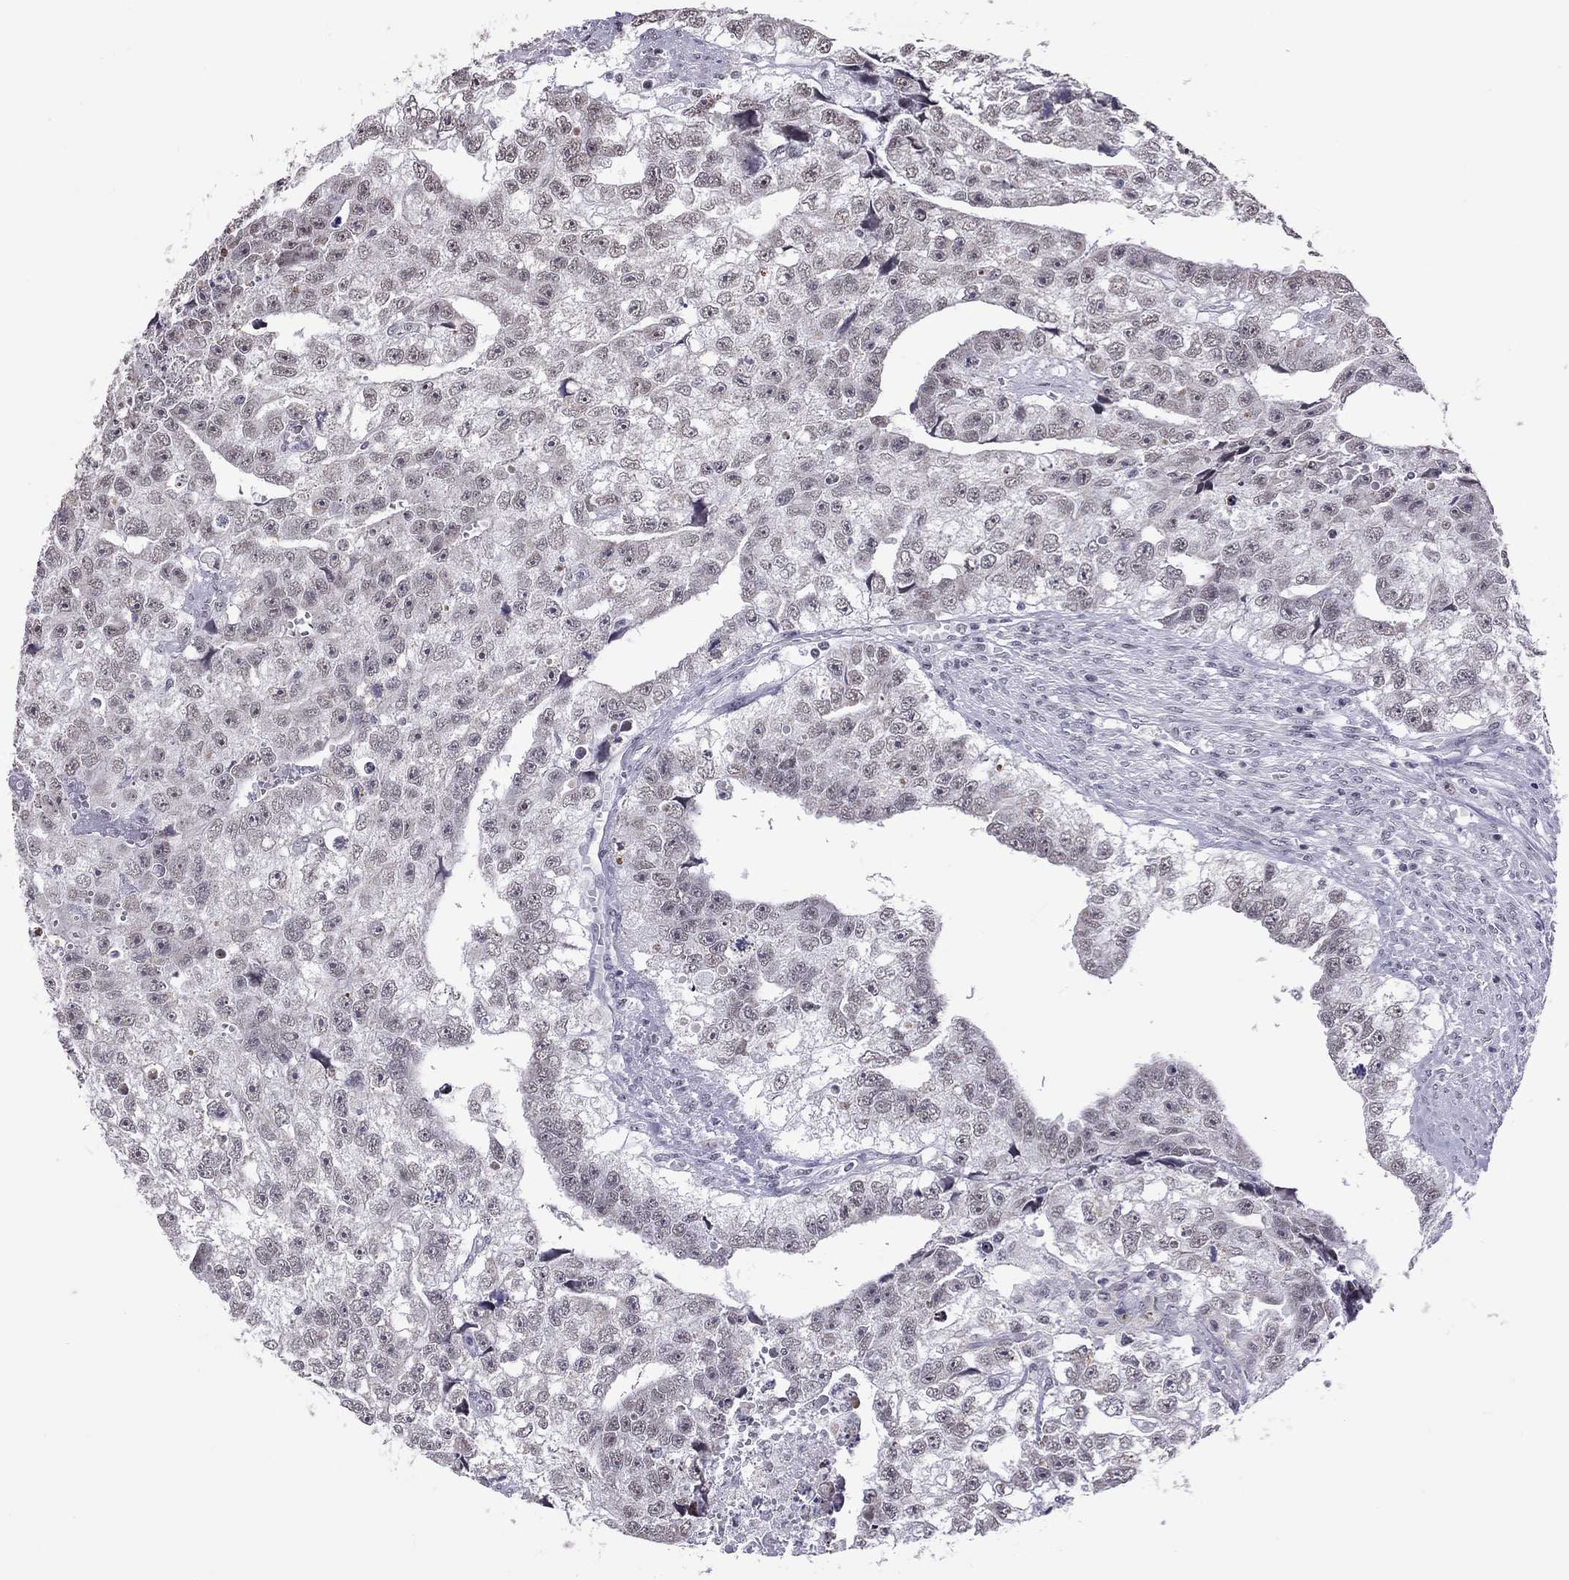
{"staining": {"intensity": "negative", "quantity": "none", "location": "none"}, "tissue": "testis cancer", "cell_type": "Tumor cells", "image_type": "cancer", "snomed": [{"axis": "morphology", "description": "Carcinoma, Embryonal, NOS"}, {"axis": "morphology", "description": "Teratoma, malignant, NOS"}, {"axis": "topography", "description": "Testis"}], "caption": "A histopathology image of human testis cancer is negative for staining in tumor cells. Nuclei are stained in blue.", "gene": "PPP1R3A", "patient": {"sex": "male", "age": 44}}